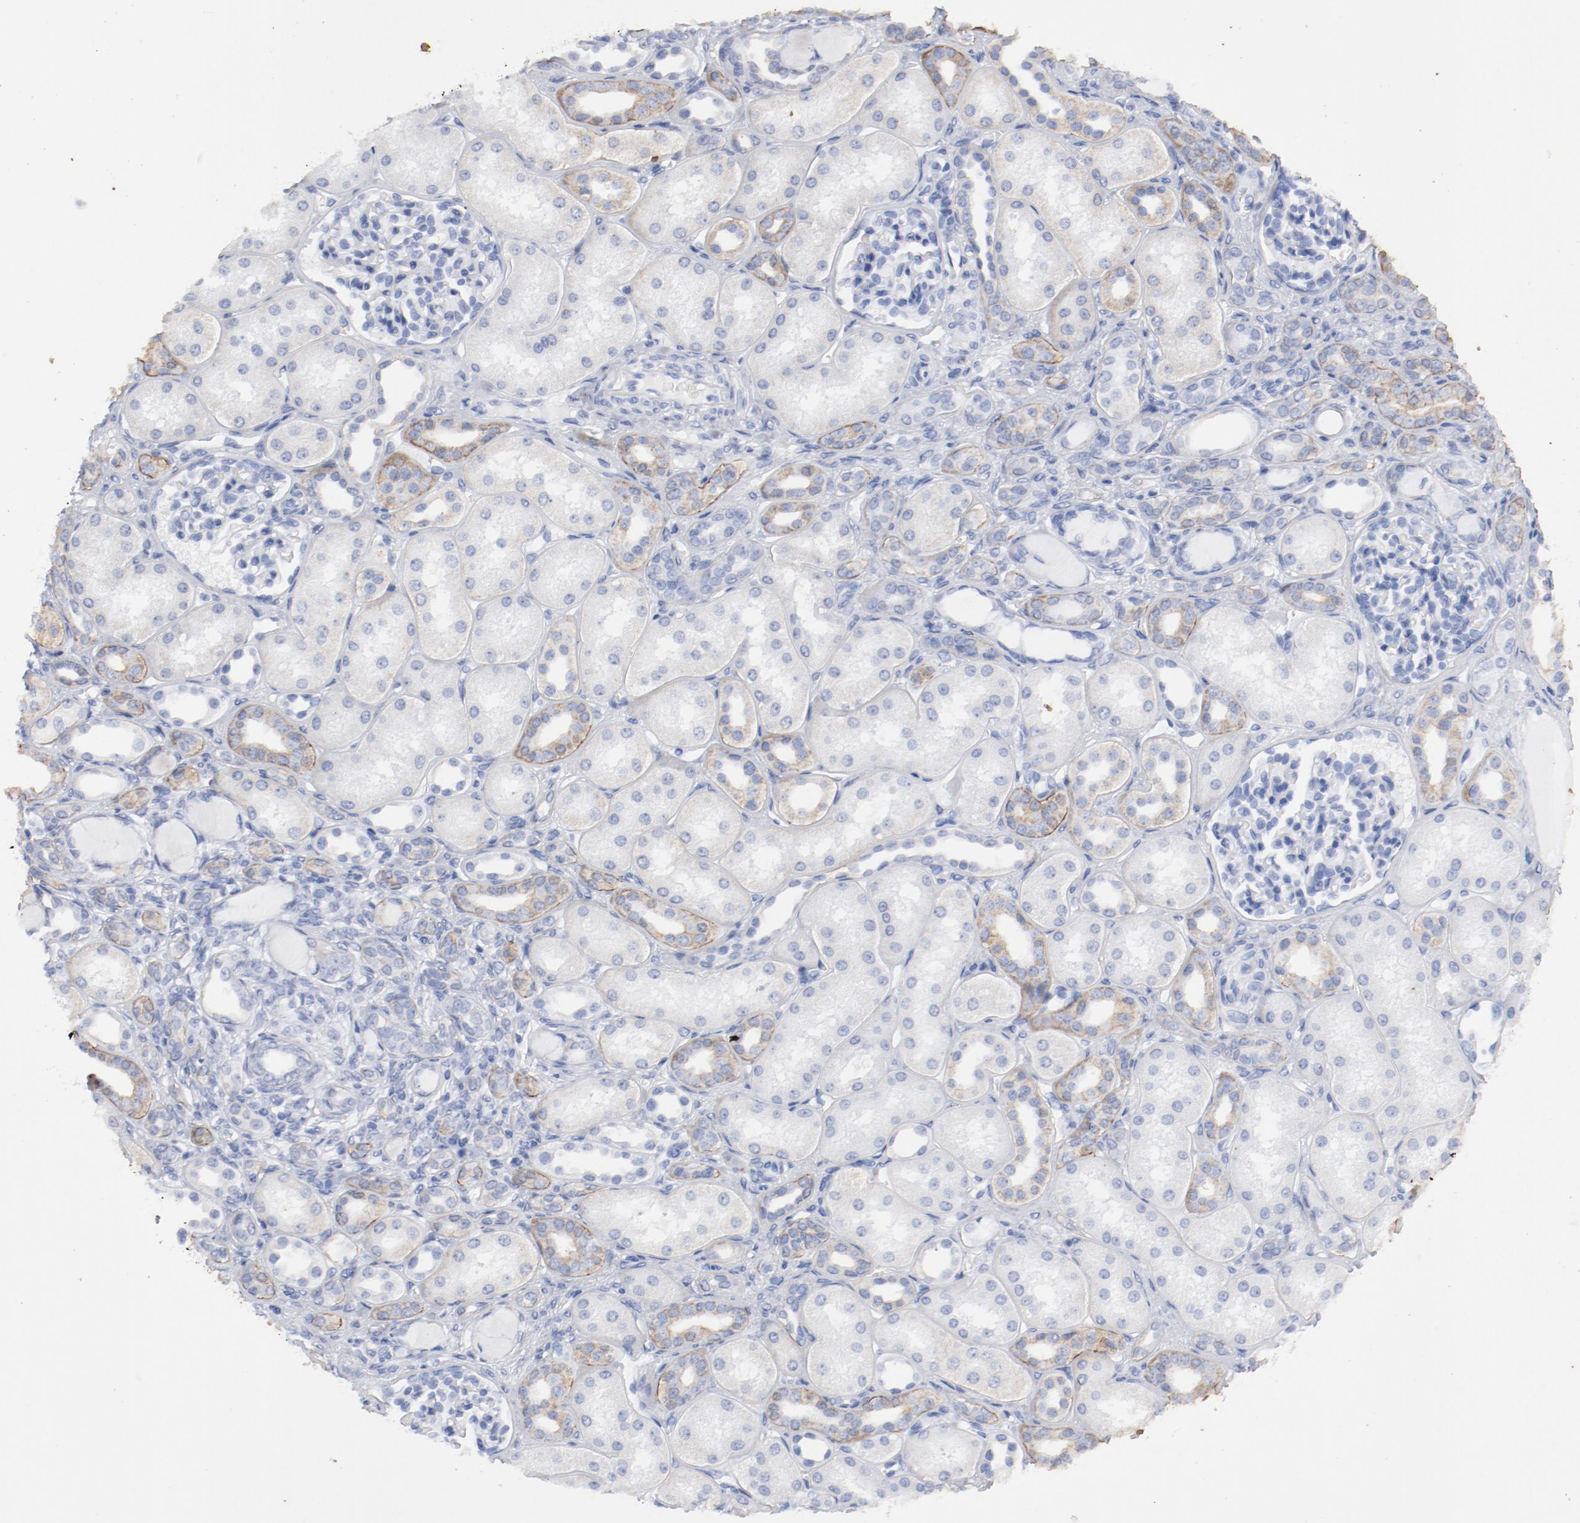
{"staining": {"intensity": "negative", "quantity": "none", "location": "none"}, "tissue": "kidney", "cell_type": "Cells in glomeruli", "image_type": "normal", "snomed": [{"axis": "morphology", "description": "Normal tissue, NOS"}, {"axis": "topography", "description": "Kidney"}], "caption": "This is an immunohistochemistry image of unremarkable kidney. There is no expression in cells in glomeruli.", "gene": "TSPAN6", "patient": {"sex": "male", "age": 7}}